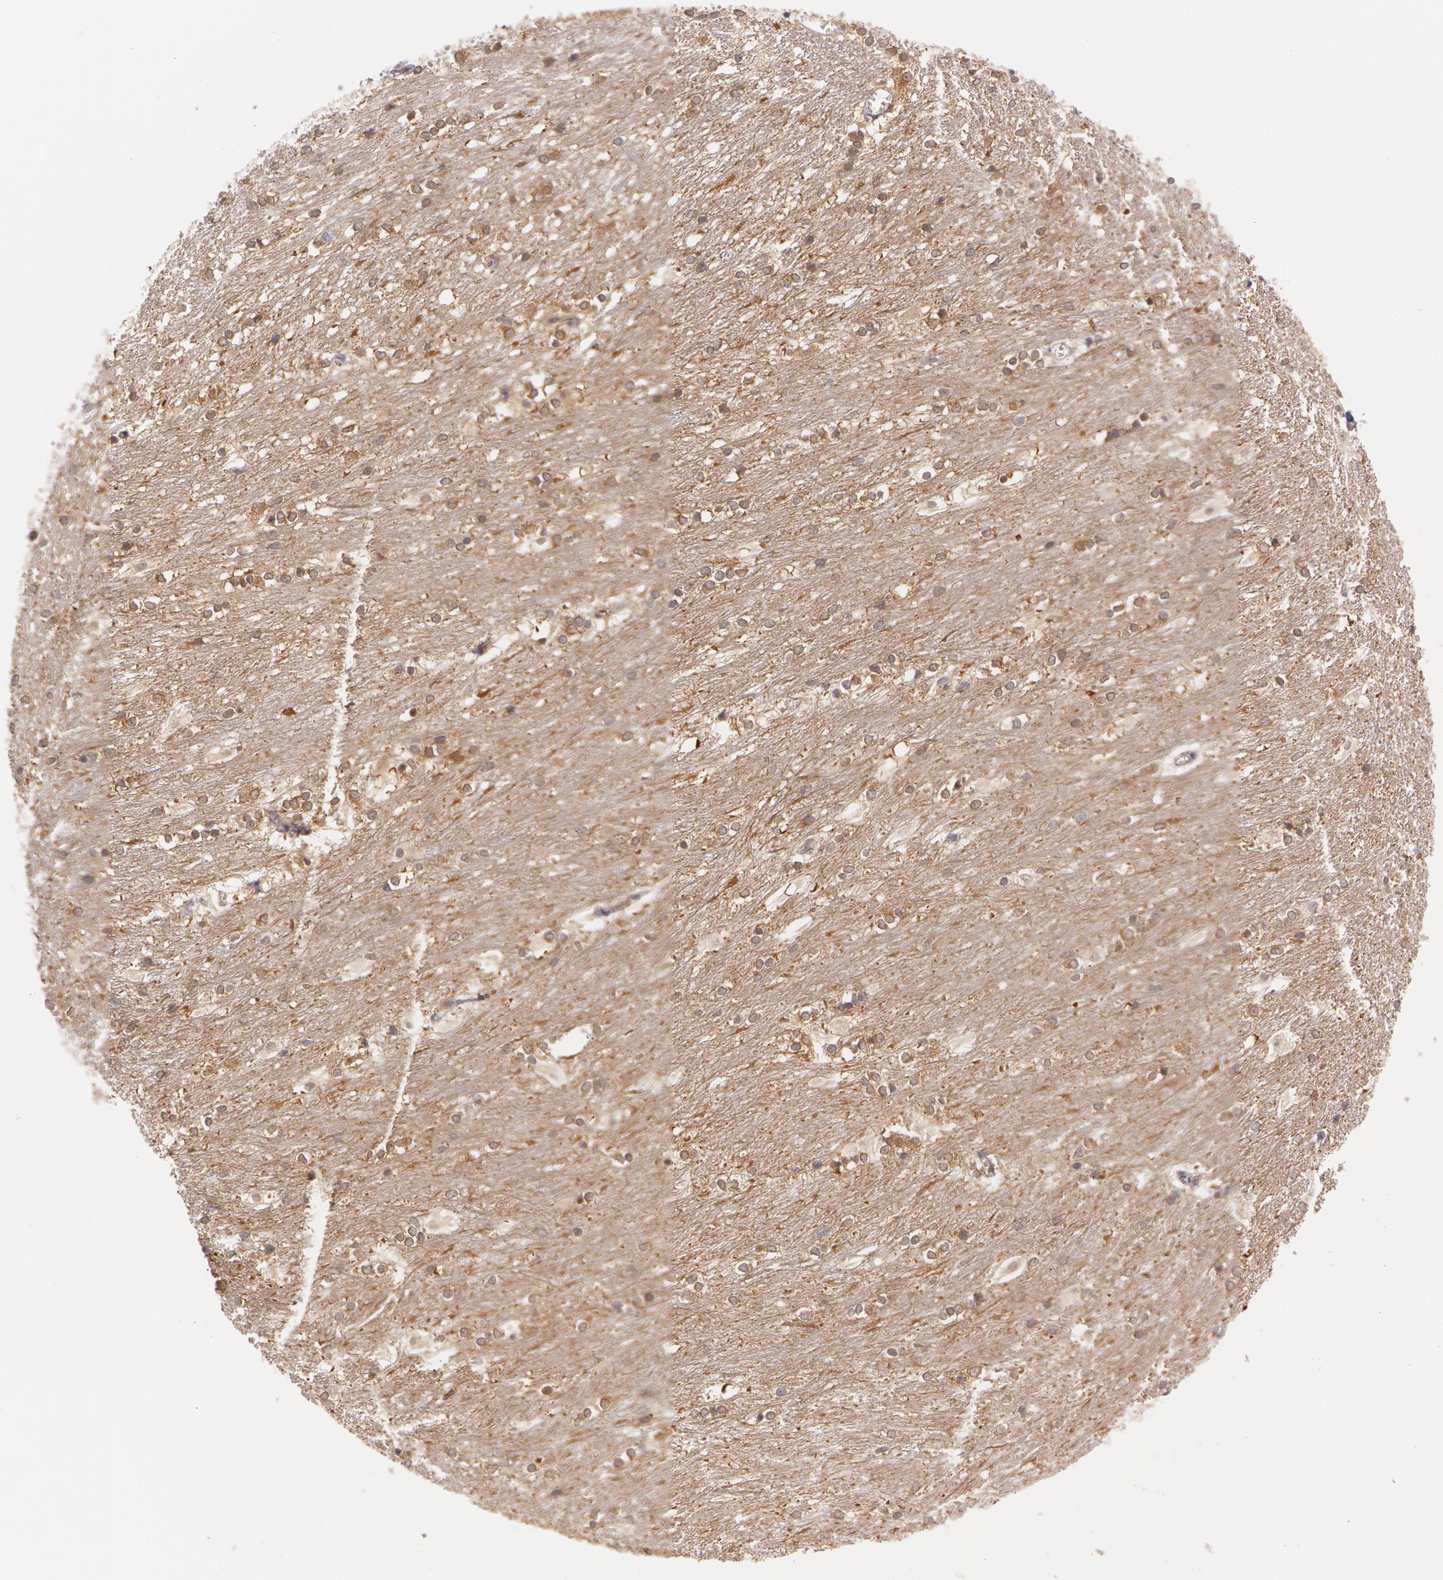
{"staining": {"intensity": "negative", "quantity": "none", "location": "none"}, "tissue": "caudate", "cell_type": "Glial cells", "image_type": "normal", "snomed": [{"axis": "morphology", "description": "Normal tissue, NOS"}, {"axis": "topography", "description": "Lateral ventricle wall"}], "caption": "IHC of normal human caudate reveals no staining in glial cells. The staining was performed using DAB (3,3'-diaminobenzidine) to visualize the protein expression in brown, while the nuclei were stained in blue with hematoxylin (Magnification: 20x).", "gene": "ATG2B", "patient": {"sex": "female", "age": 19}}